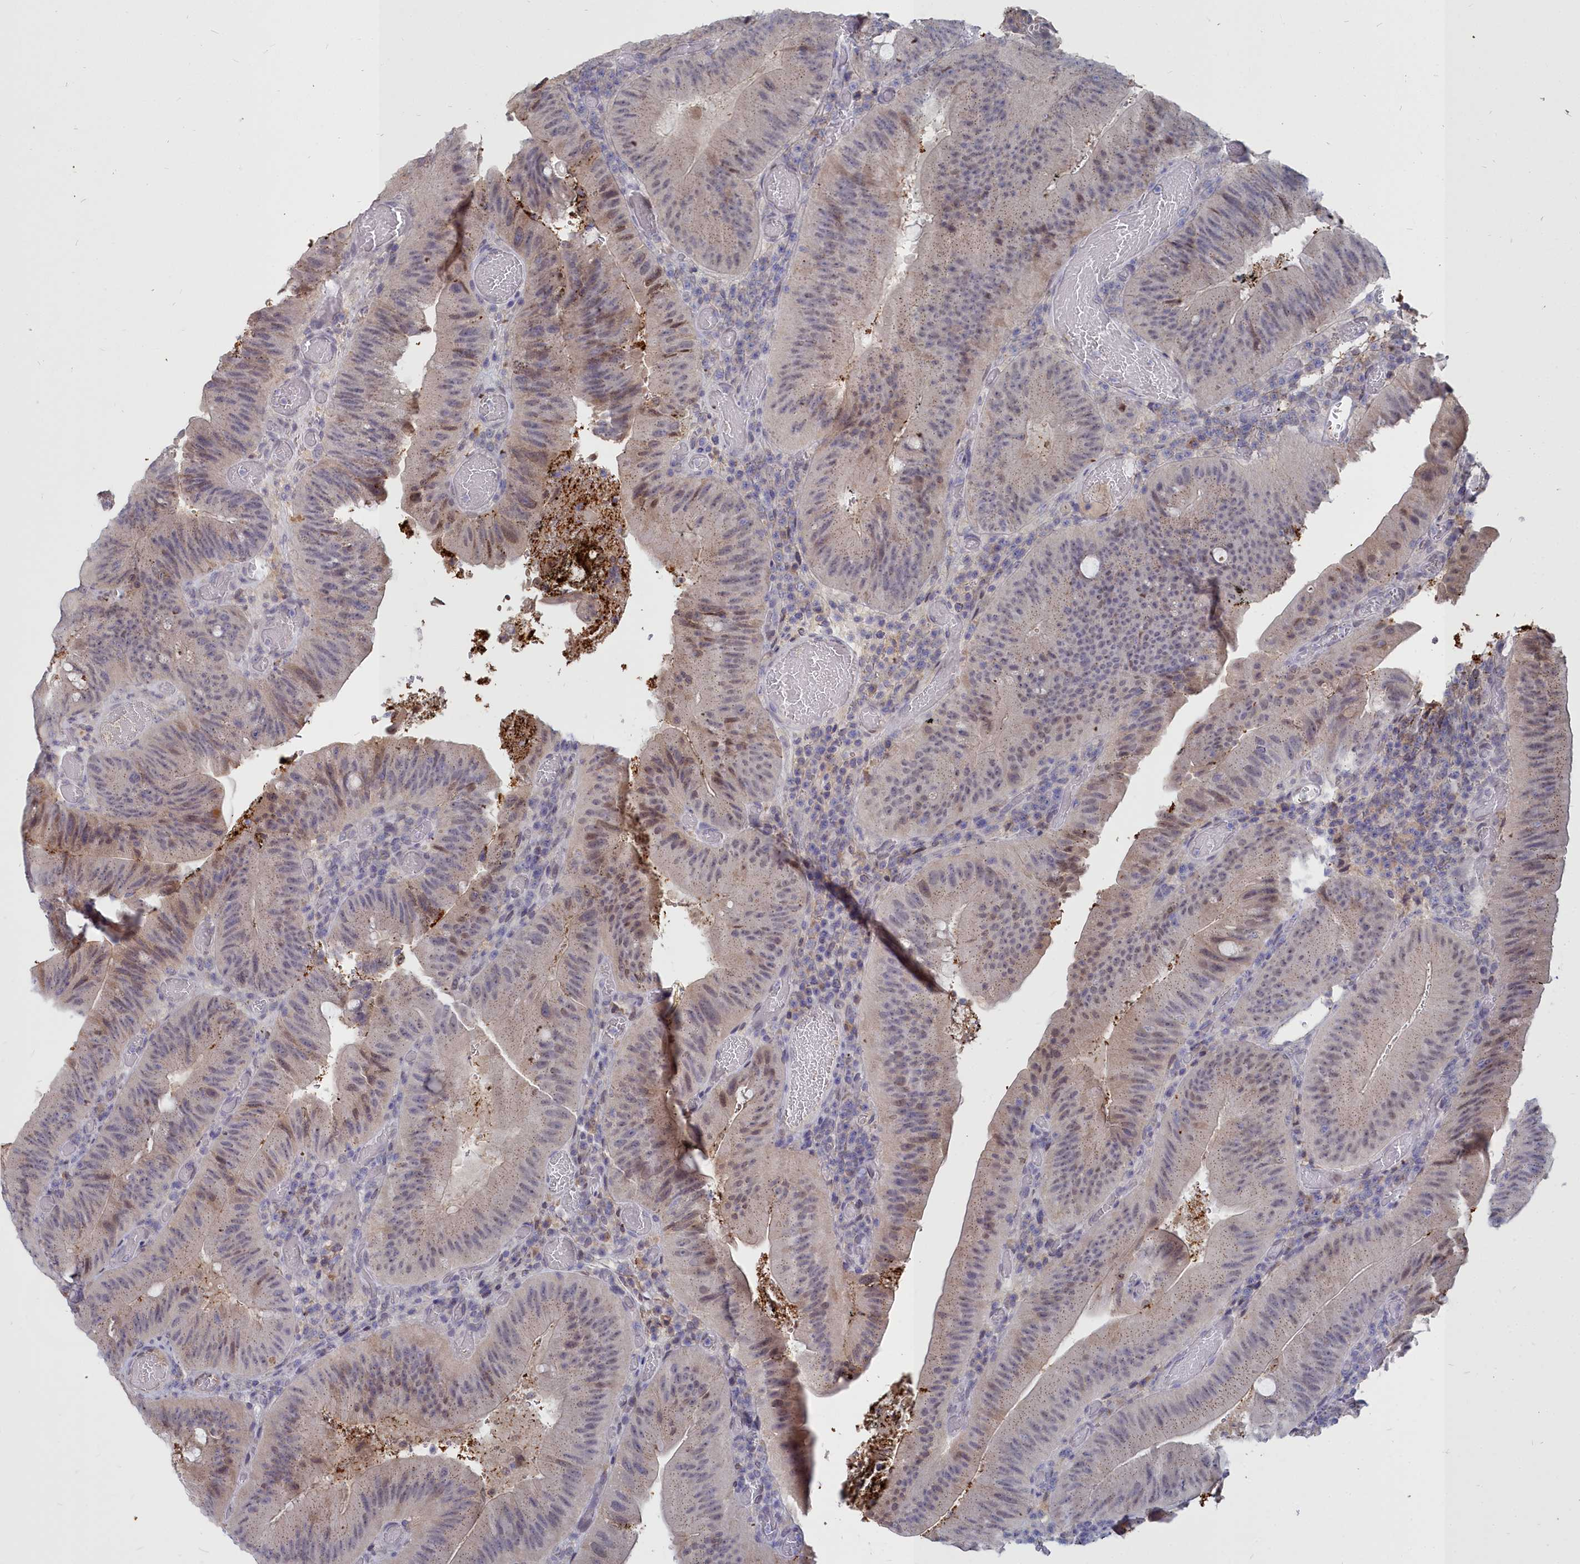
{"staining": {"intensity": "moderate", "quantity": "<25%", "location": "nuclear"}, "tissue": "colorectal cancer", "cell_type": "Tumor cells", "image_type": "cancer", "snomed": [{"axis": "morphology", "description": "Adenocarcinoma, NOS"}, {"axis": "topography", "description": "Colon"}], "caption": "Brown immunohistochemical staining in colorectal cancer (adenocarcinoma) shows moderate nuclear expression in about <25% of tumor cells.", "gene": "NOXA1", "patient": {"sex": "female", "age": 43}}